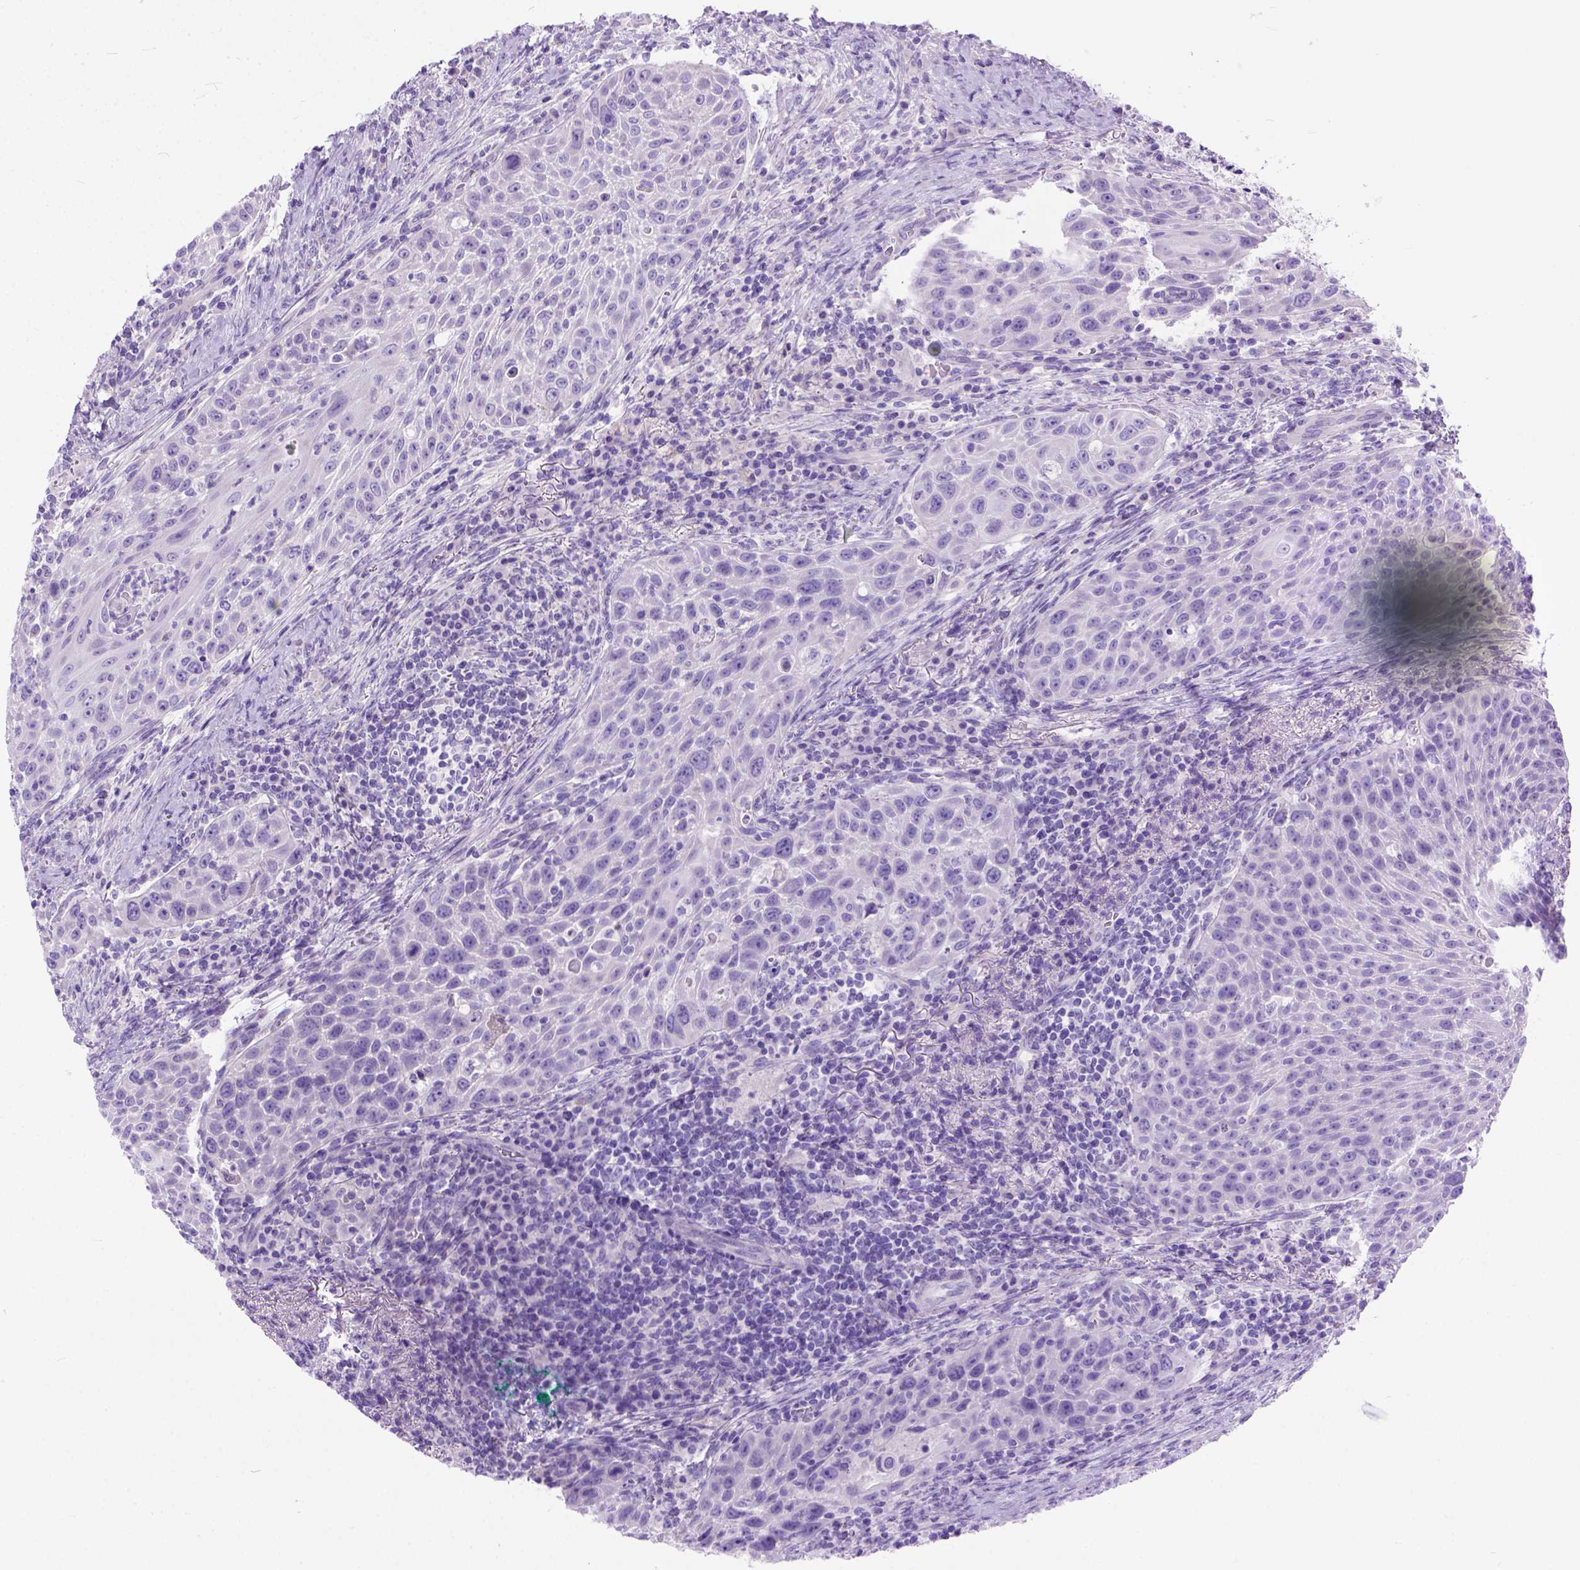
{"staining": {"intensity": "negative", "quantity": "none", "location": "none"}, "tissue": "head and neck cancer", "cell_type": "Tumor cells", "image_type": "cancer", "snomed": [{"axis": "morphology", "description": "Squamous cell carcinoma, NOS"}, {"axis": "topography", "description": "Head-Neck"}], "caption": "Head and neck cancer (squamous cell carcinoma) was stained to show a protein in brown. There is no significant positivity in tumor cells. Brightfield microscopy of IHC stained with DAB (brown) and hematoxylin (blue), captured at high magnification.", "gene": "ODAD3", "patient": {"sex": "male", "age": 69}}